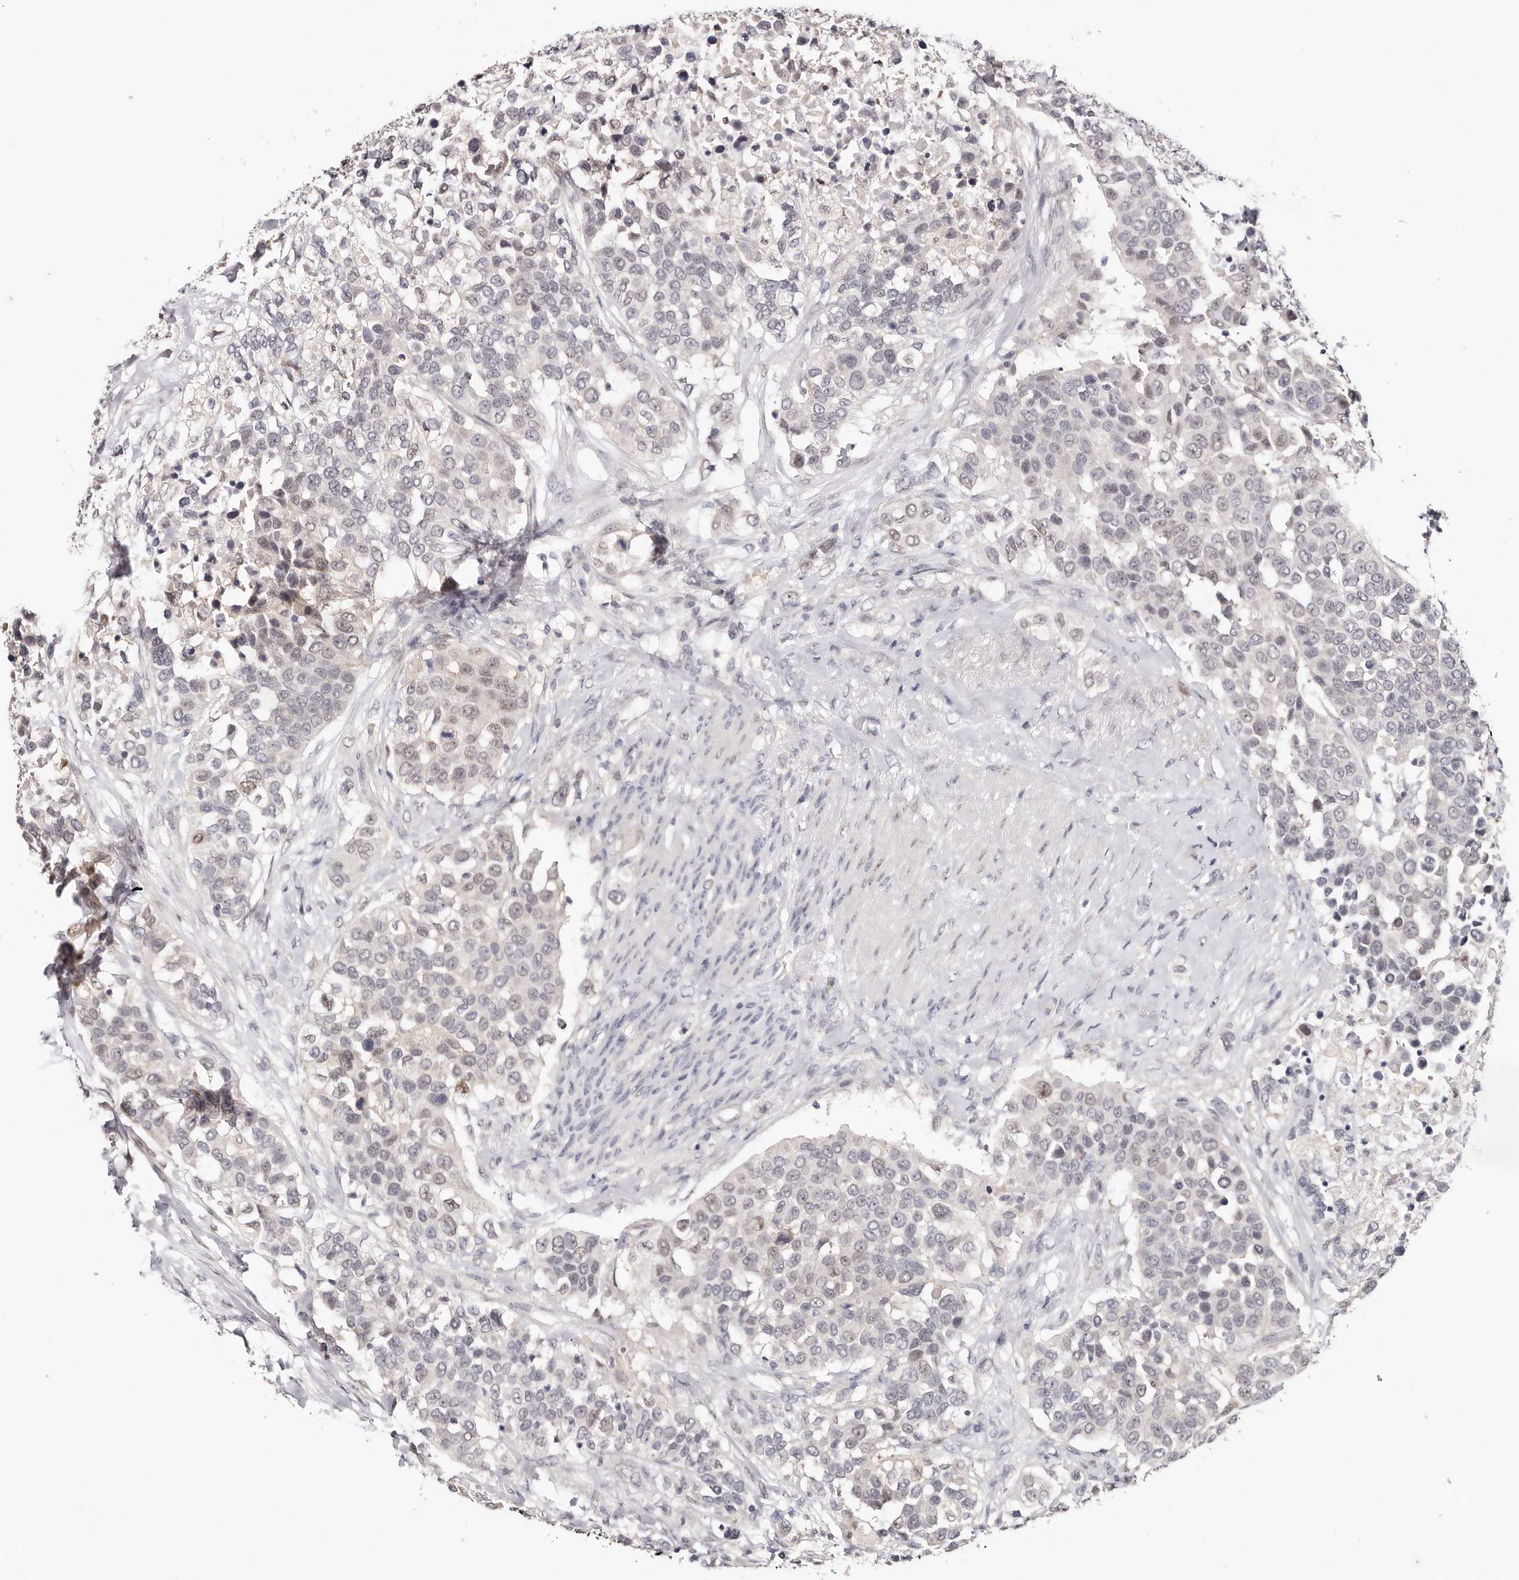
{"staining": {"intensity": "negative", "quantity": "none", "location": "none"}, "tissue": "urothelial cancer", "cell_type": "Tumor cells", "image_type": "cancer", "snomed": [{"axis": "morphology", "description": "Urothelial carcinoma, High grade"}, {"axis": "topography", "description": "Urinary bladder"}], "caption": "The image exhibits no staining of tumor cells in high-grade urothelial carcinoma.", "gene": "TYW3", "patient": {"sex": "female", "age": 80}}